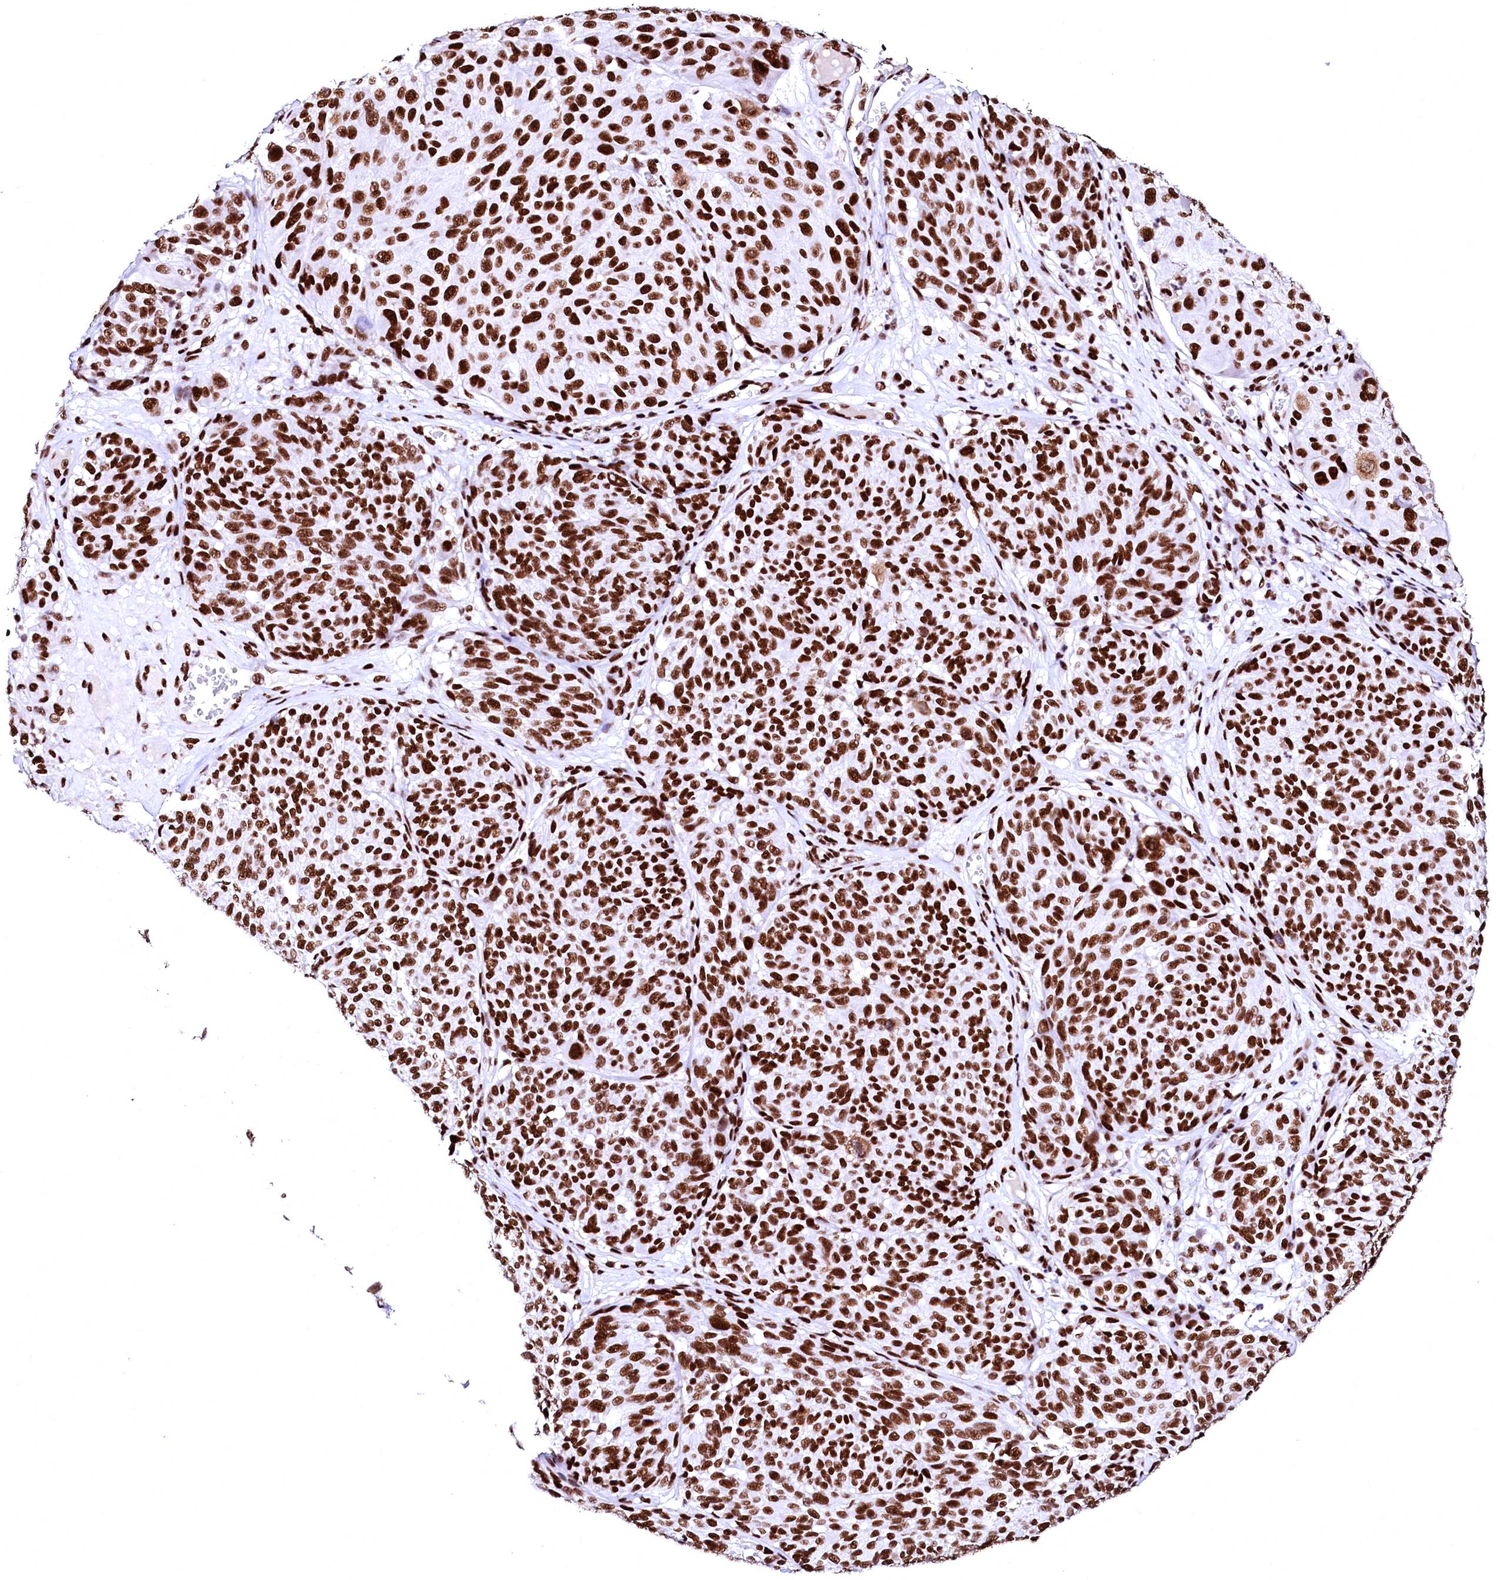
{"staining": {"intensity": "strong", "quantity": ">75%", "location": "nuclear"}, "tissue": "melanoma", "cell_type": "Tumor cells", "image_type": "cancer", "snomed": [{"axis": "morphology", "description": "Malignant melanoma, NOS"}, {"axis": "topography", "description": "Skin"}], "caption": "Tumor cells show high levels of strong nuclear staining in about >75% of cells in human malignant melanoma.", "gene": "CPSF6", "patient": {"sex": "male", "age": 83}}